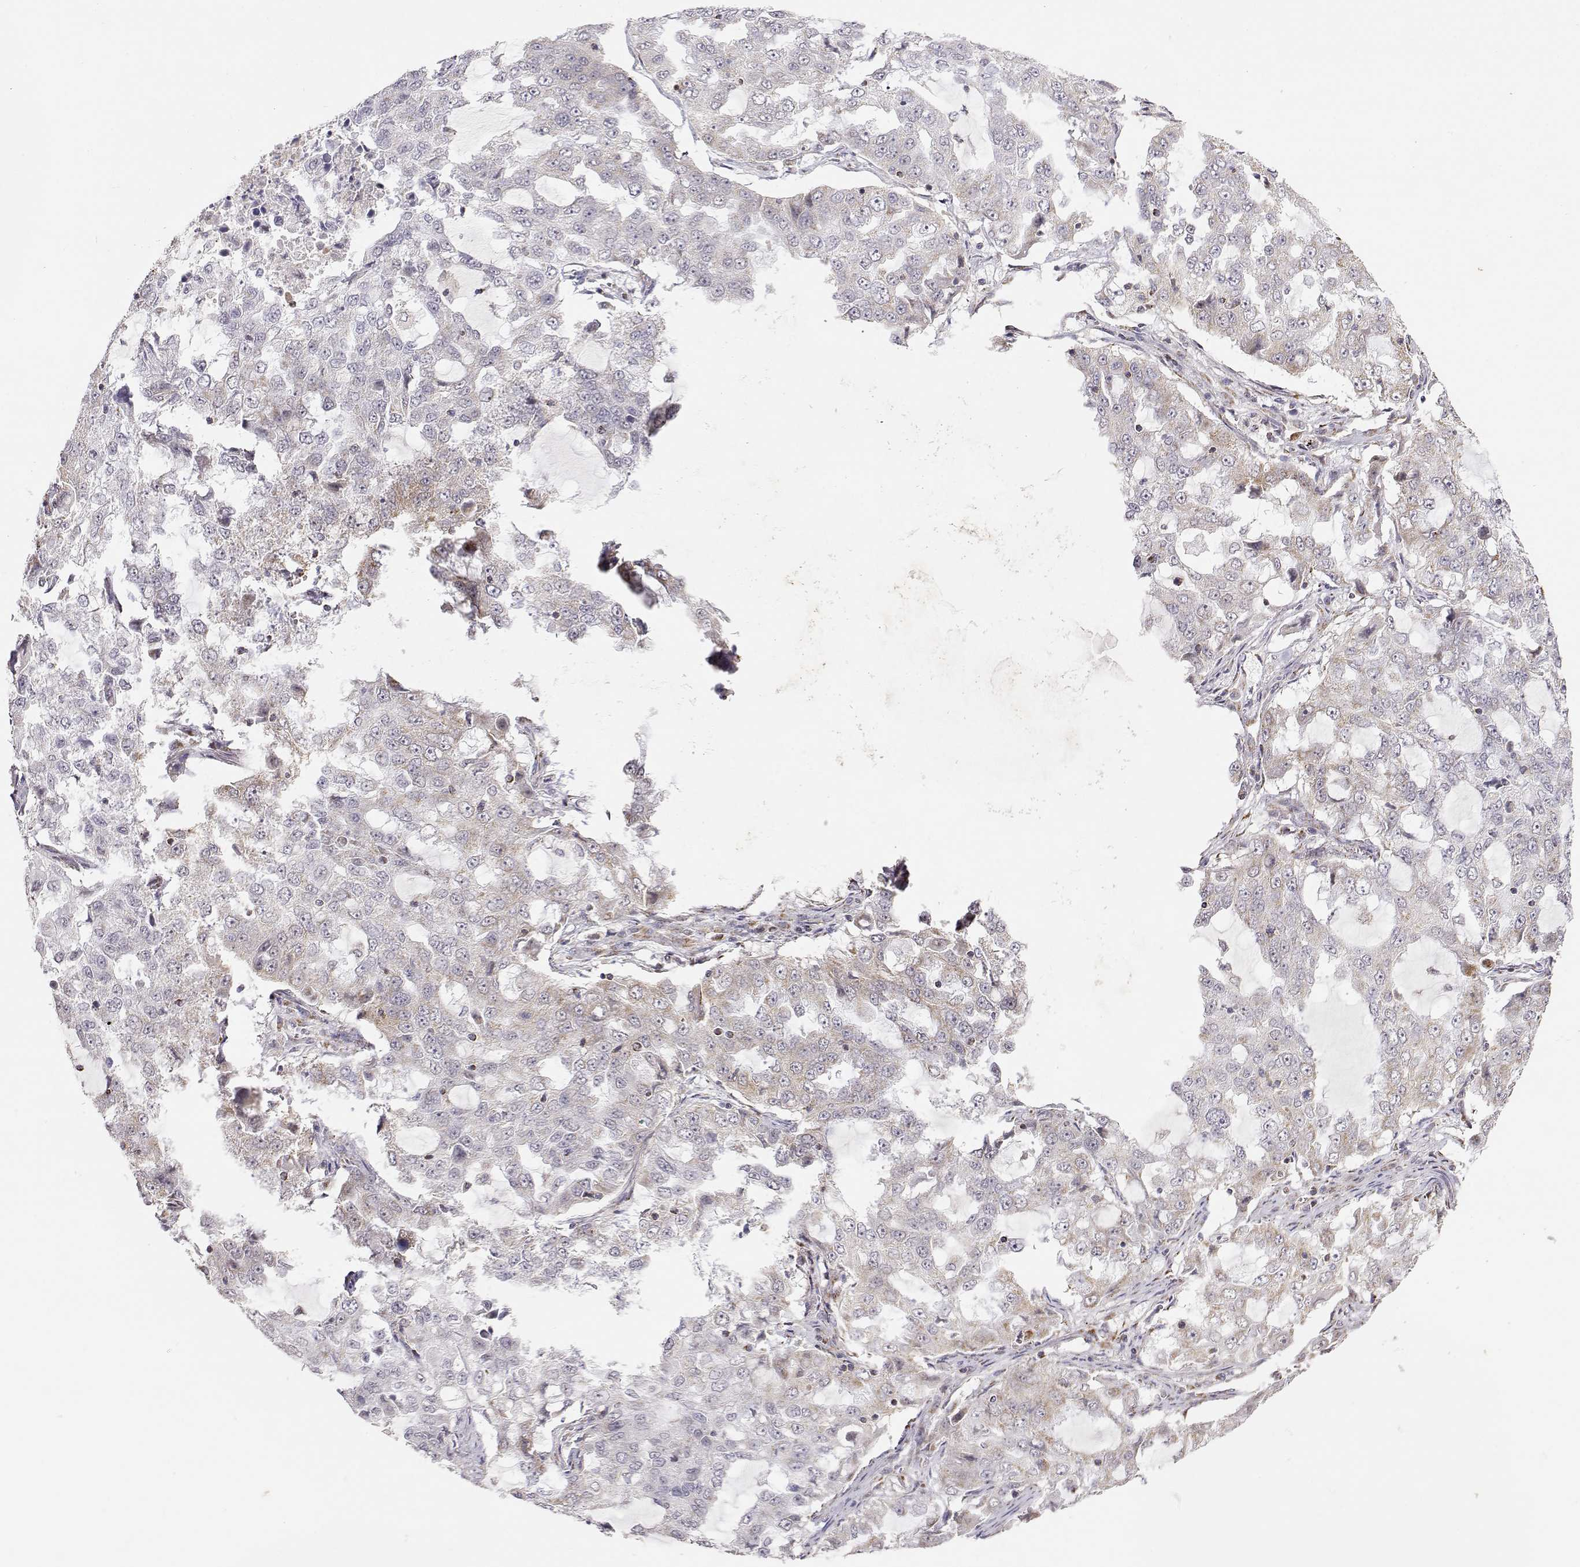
{"staining": {"intensity": "negative", "quantity": "none", "location": "none"}, "tissue": "lung cancer", "cell_type": "Tumor cells", "image_type": "cancer", "snomed": [{"axis": "morphology", "description": "Adenocarcinoma, NOS"}, {"axis": "topography", "description": "Lung"}], "caption": "This is an immunohistochemistry micrograph of lung cancer. There is no positivity in tumor cells.", "gene": "EXOG", "patient": {"sex": "female", "age": 61}}